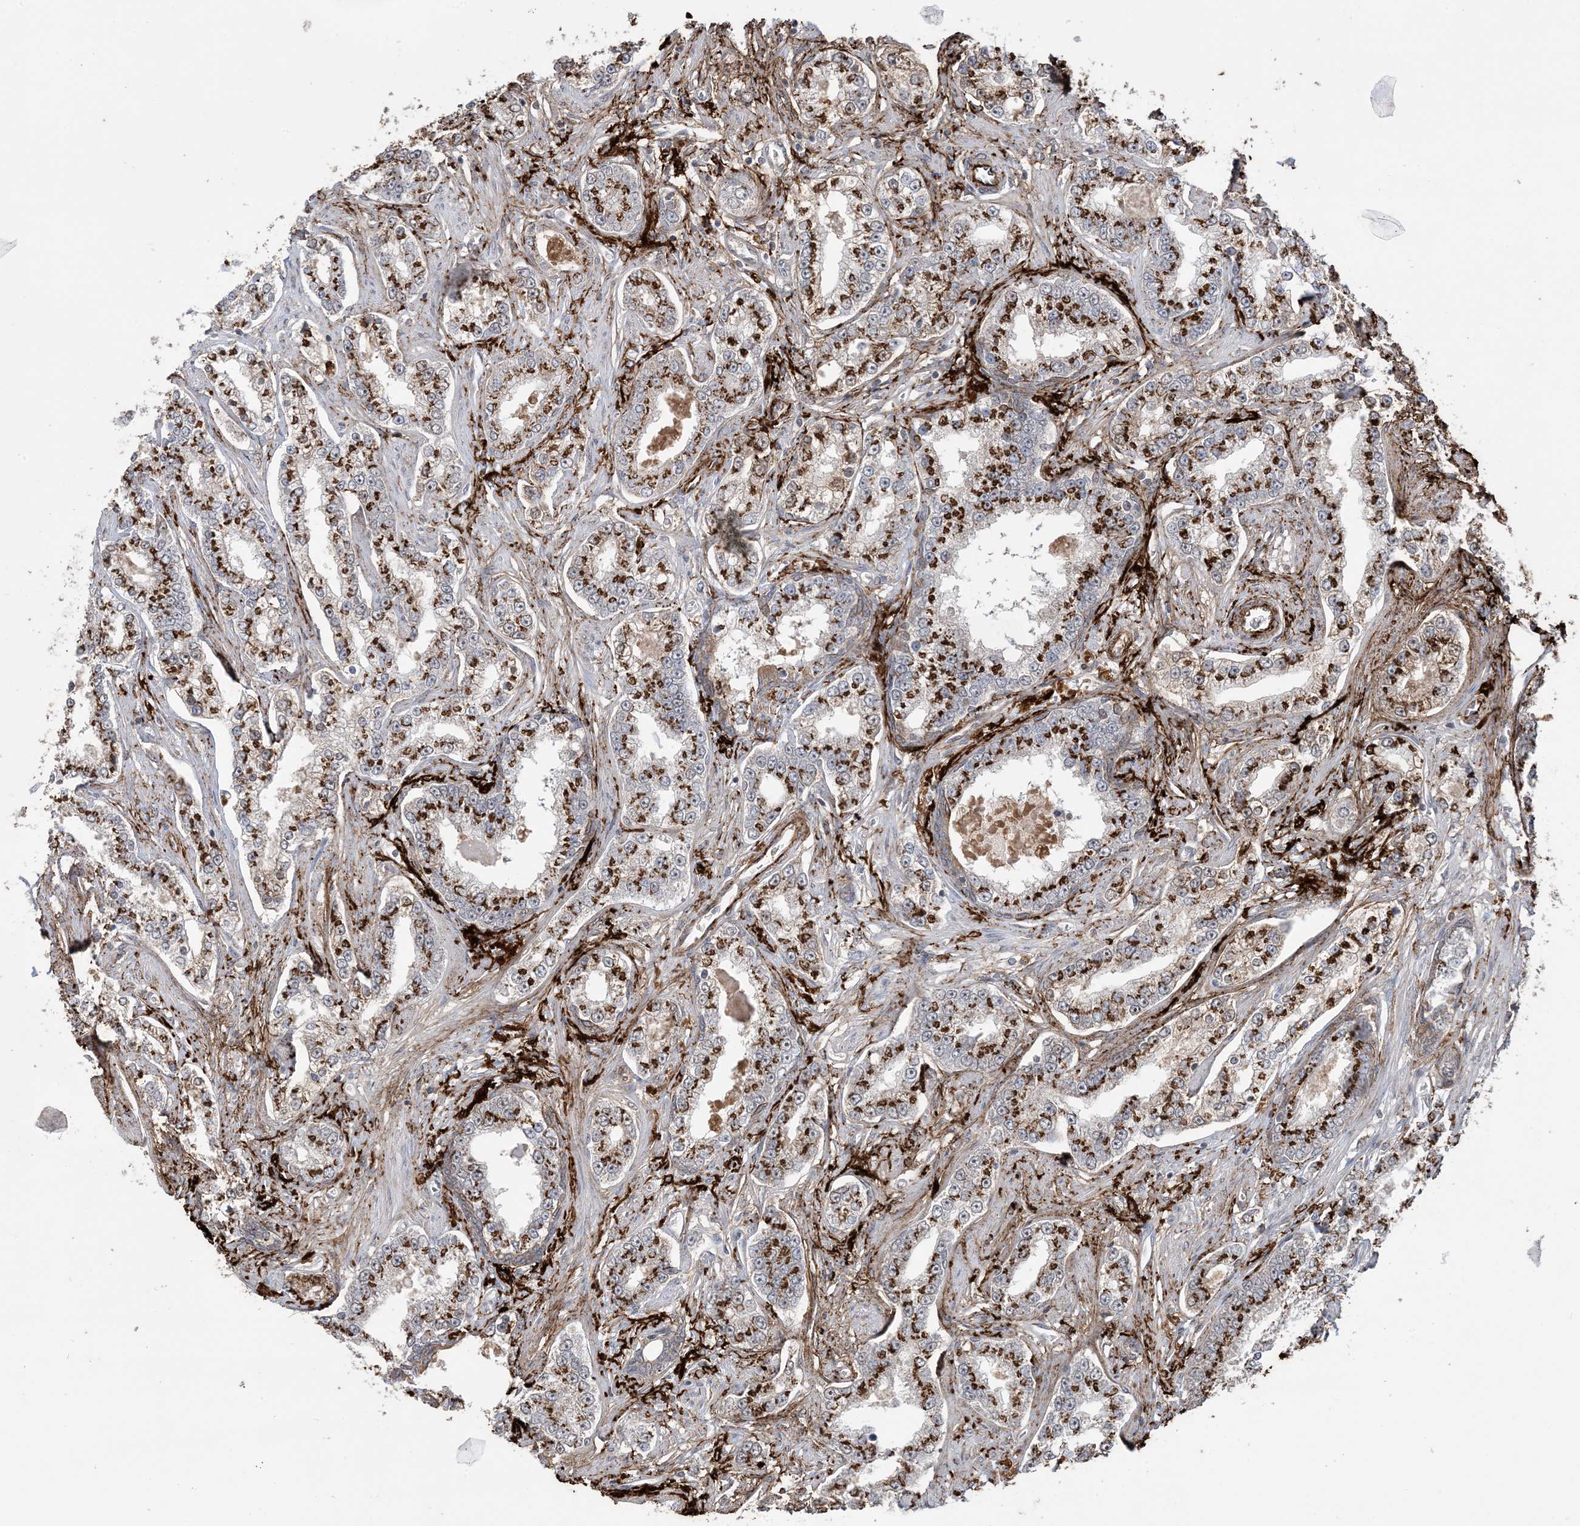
{"staining": {"intensity": "strong", "quantity": ">75%", "location": "cytoplasmic/membranous"}, "tissue": "prostate cancer", "cell_type": "Tumor cells", "image_type": "cancer", "snomed": [{"axis": "morphology", "description": "Normal tissue, NOS"}, {"axis": "morphology", "description": "Adenocarcinoma, High grade"}, {"axis": "topography", "description": "Prostate"}], "caption": "A brown stain labels strong cytoplasmic/membranous staining of a protein in human prostate adenocarcinoma (high-grade) tumor cells.", "gene": "XRN1", "patient": {"sex": "male", "age": 83}}